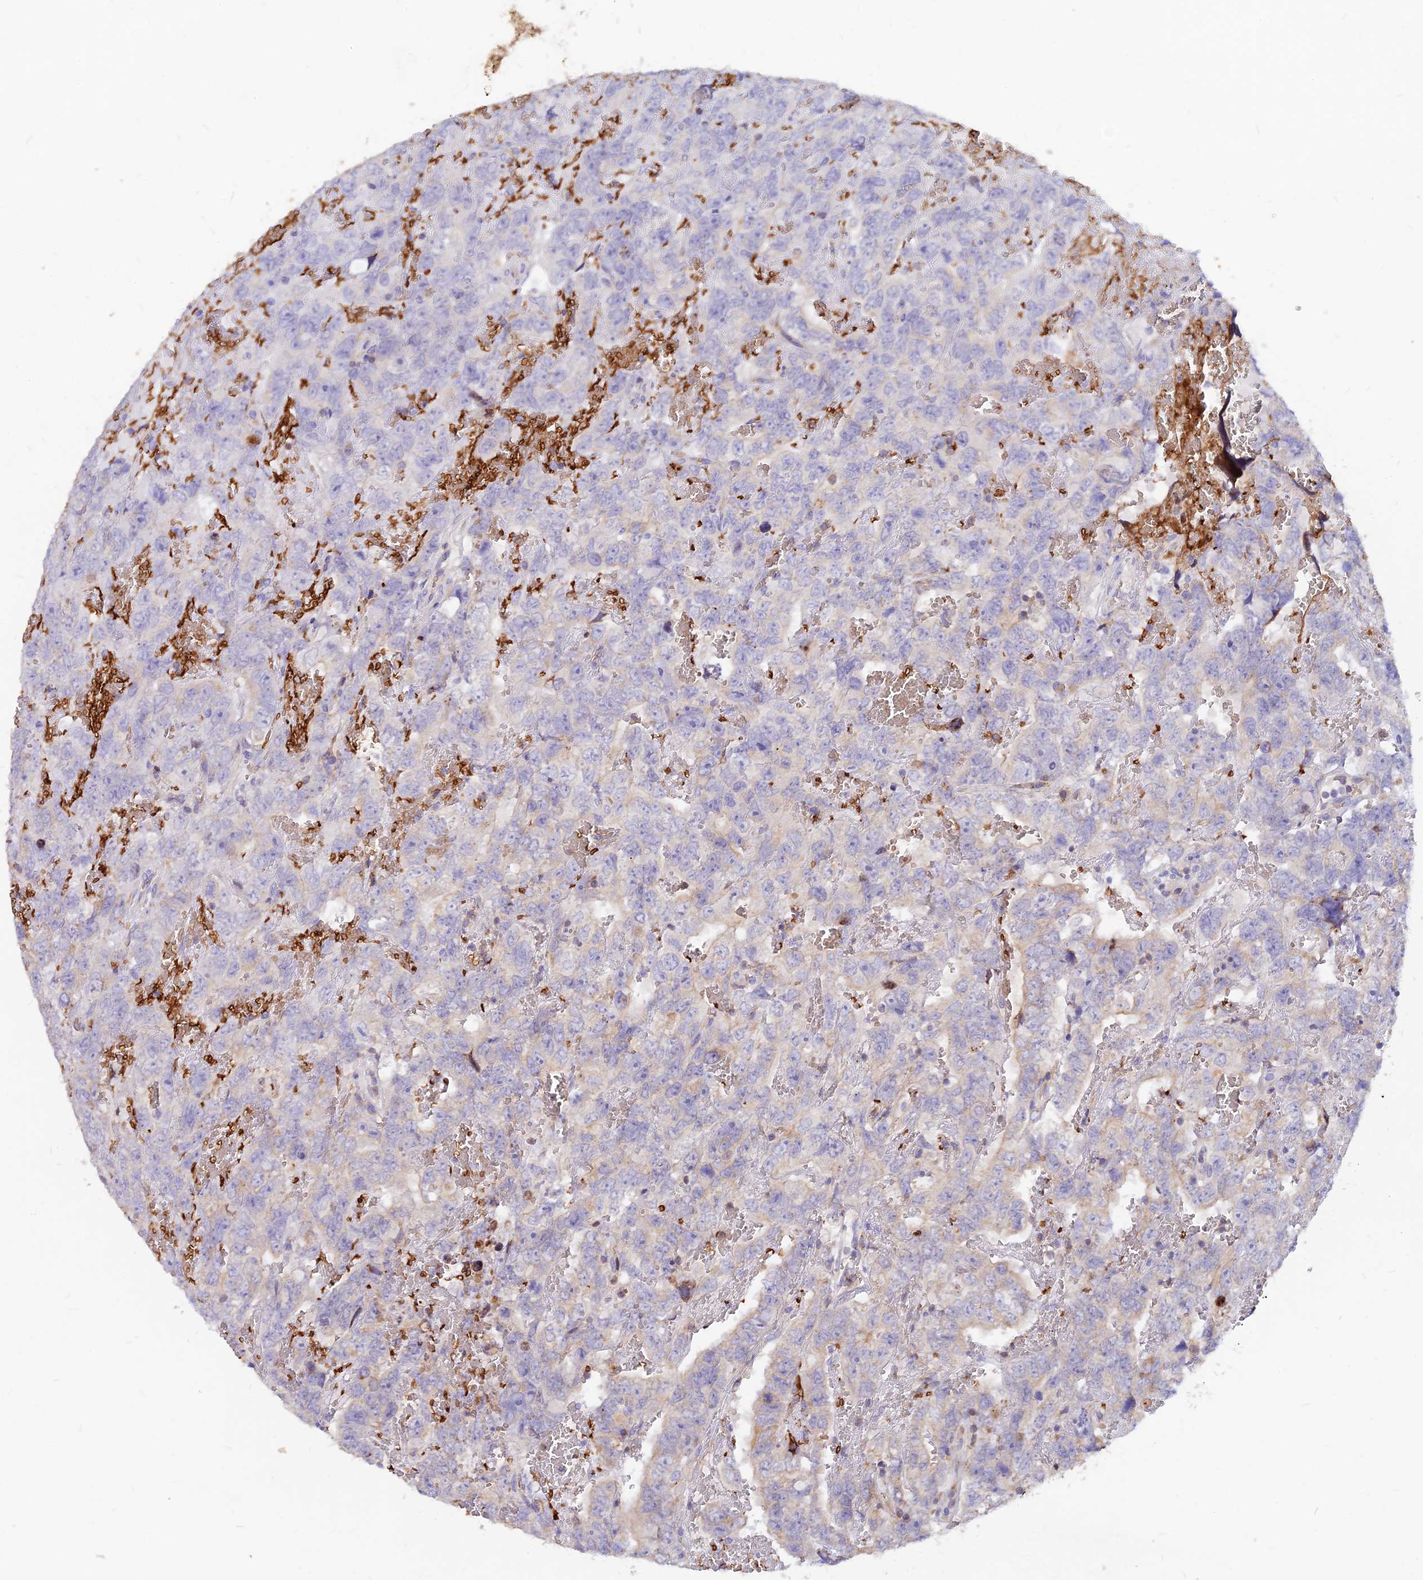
{"staining": {"intensity": "negative", "quantity": "none", "location": "none"}, "tissue": "testis cancer", "cell_type": "Tumor cells", "image_type": "cancer", "snomed": [{"axis": "morphology", "description": "Carcinoma, Embryonal, NOS"}, {"axis": "topography", "description": "Testis"}], "caption": "Testis embryonal carcinoma stained for a protein using IHC demonstrates no staining tumor cells.", "gene": "DENND2D", "patient": {"sex": "male", "age": 45}}